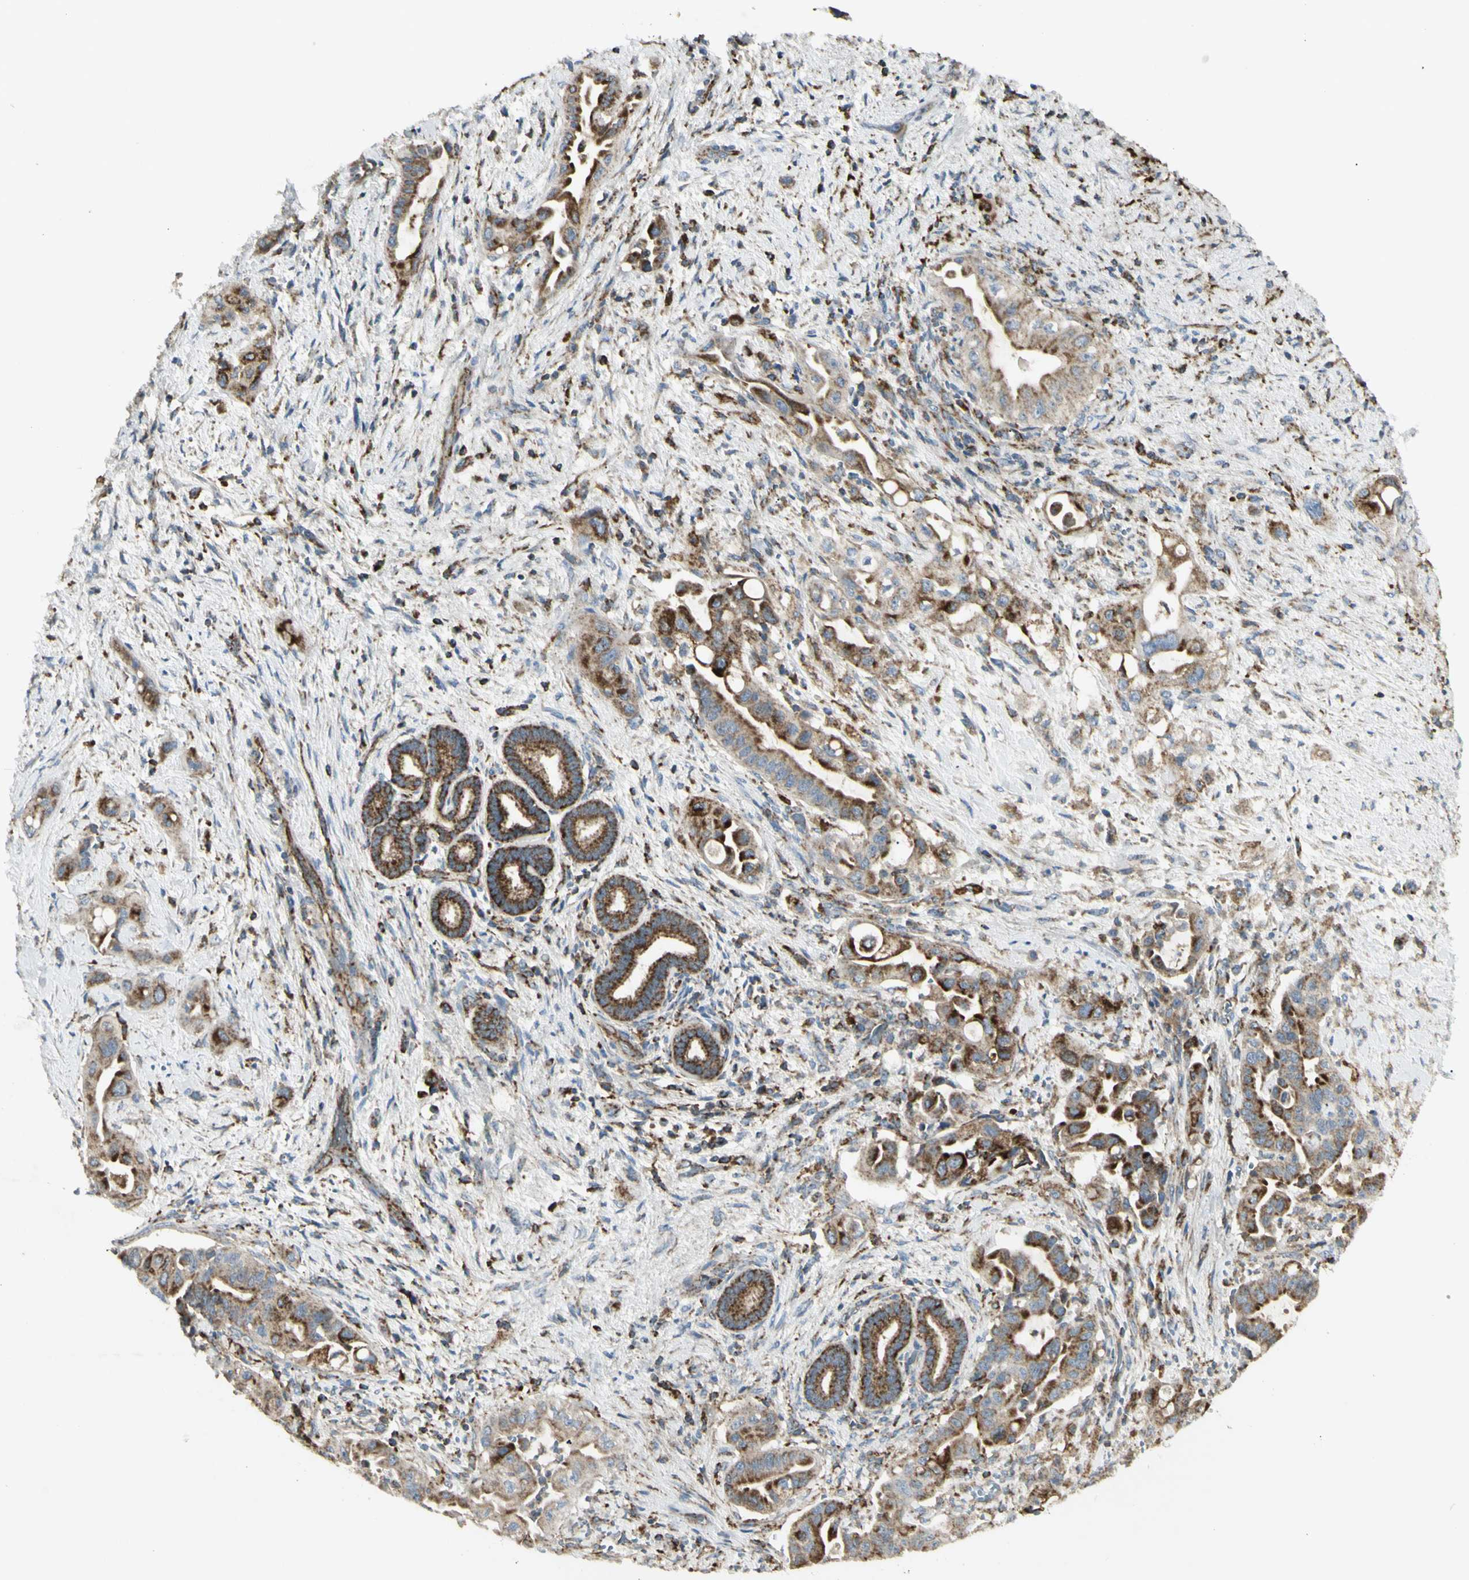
{"staining": {"intensity": "strong", "quantity": ">75%", "location": "cytoplasmic/membranous"}, "tissue": "liver cancer", "cell_type": "Tumor cells", "image_type": "cancer", "snomed": [{"axis": "morphology", "description": "Cholangiocarcinoma"}, {"axis": "topography", "description": "Liver"}], "caption": "This is an image of IHC staining of liver cholangiocarcinoma, which shows strong expression in the cytoplasmic/membranous of tumor cells.", "gene": "CYB5R1", "patient": {"sex": "female", "age": 61}}